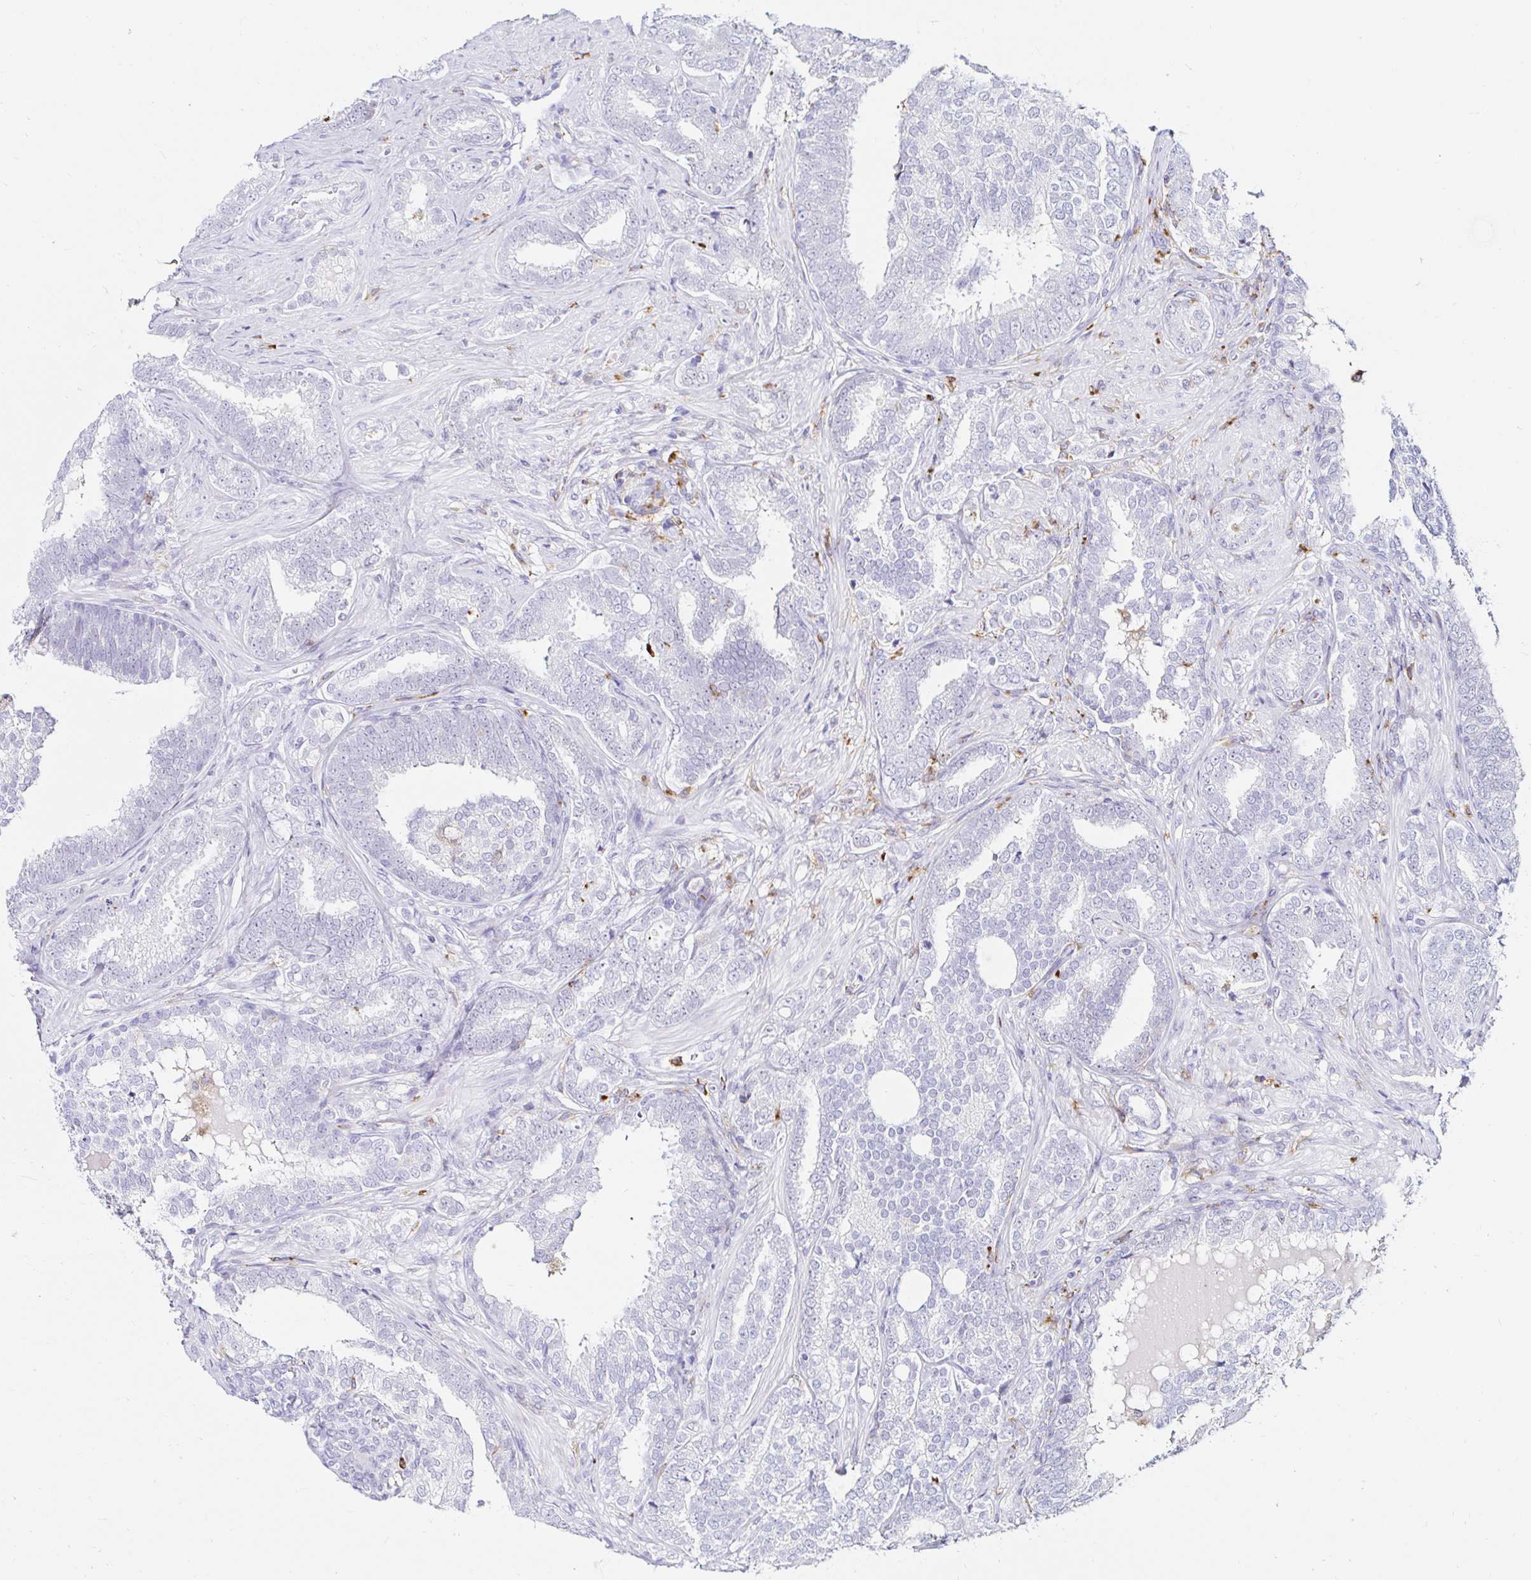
{"staining": {"intensity": "negative", "quantity": "none", "location": "none"}, "tissue": "prostate cancer", "cell_type": "Tumor cells", "image_type": "cancer", "snomed": [{"axis": "morphology", "description": "Adenocarcinoma, High grade"}, {"axis": "topography", "description": "Prostate"}], "caption": "Tumor cells show no significant positivity in prostate cancer. Brightfield microscopy of IHC stained with DAB (brown) and hematoxylin (blue), captured at high magnification.", "gene": "CYBB", "patient": {"sex": "male", "age": 72}}